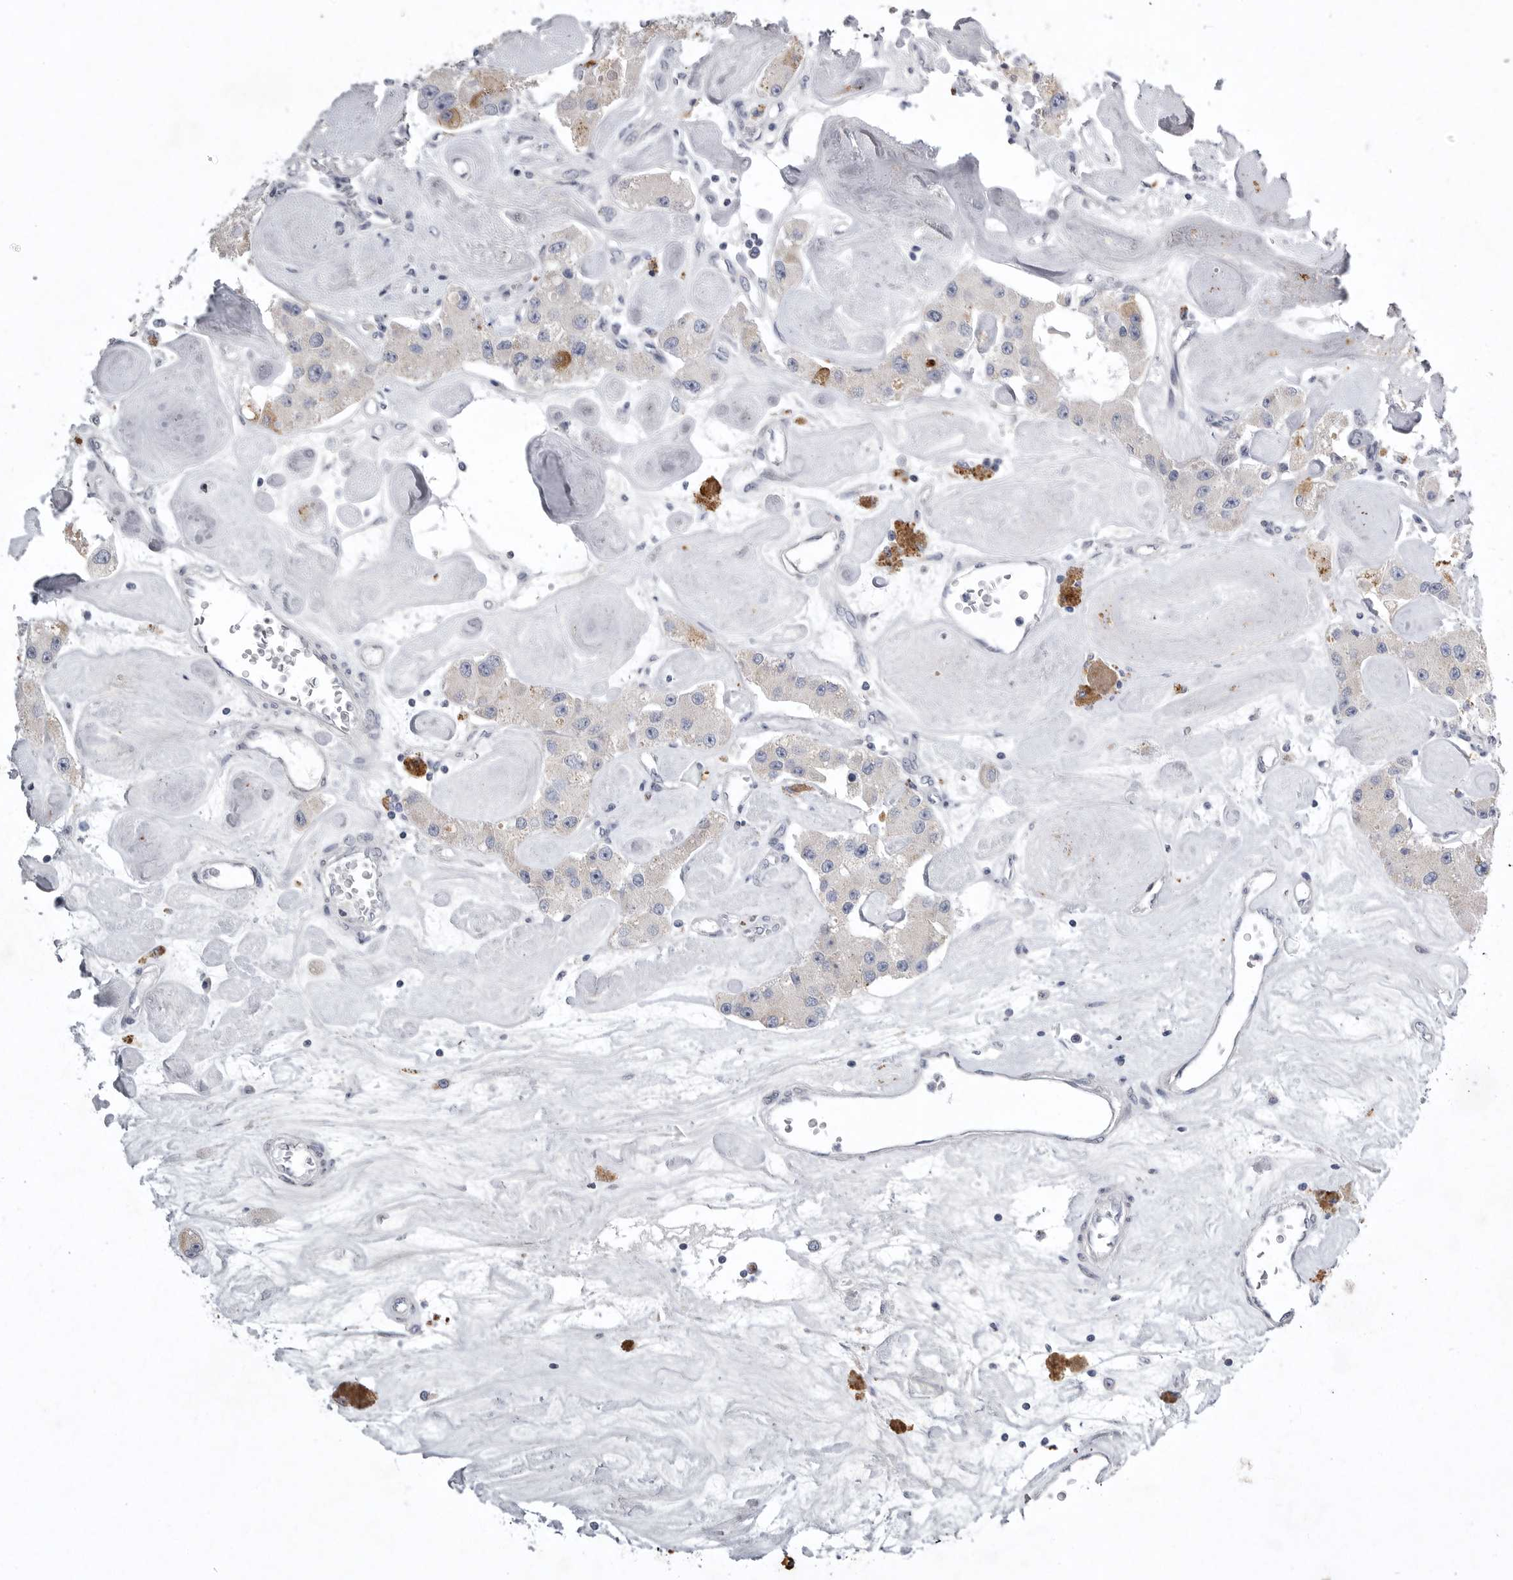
{"staining": {"intensity": "negative", "quantity": "none", "location": "none"}, "tissue": "carcinoid", "cell_type": "Tumor cells", "image_type": "cancer", "snomed": [{"axis": "morphology", "description": "Carcinoid, malignant, NOS"}, {"axis": "topography", "description": "Pancreas"}], "caption": "High magnification brightfield microscopy of carcinoid stained with DAB (brown) and counterstained with hematoxylin (blue): tumor cells show no significant expression.", "gene": "CRP", "patient": {"sex": "male", "age": 41}}